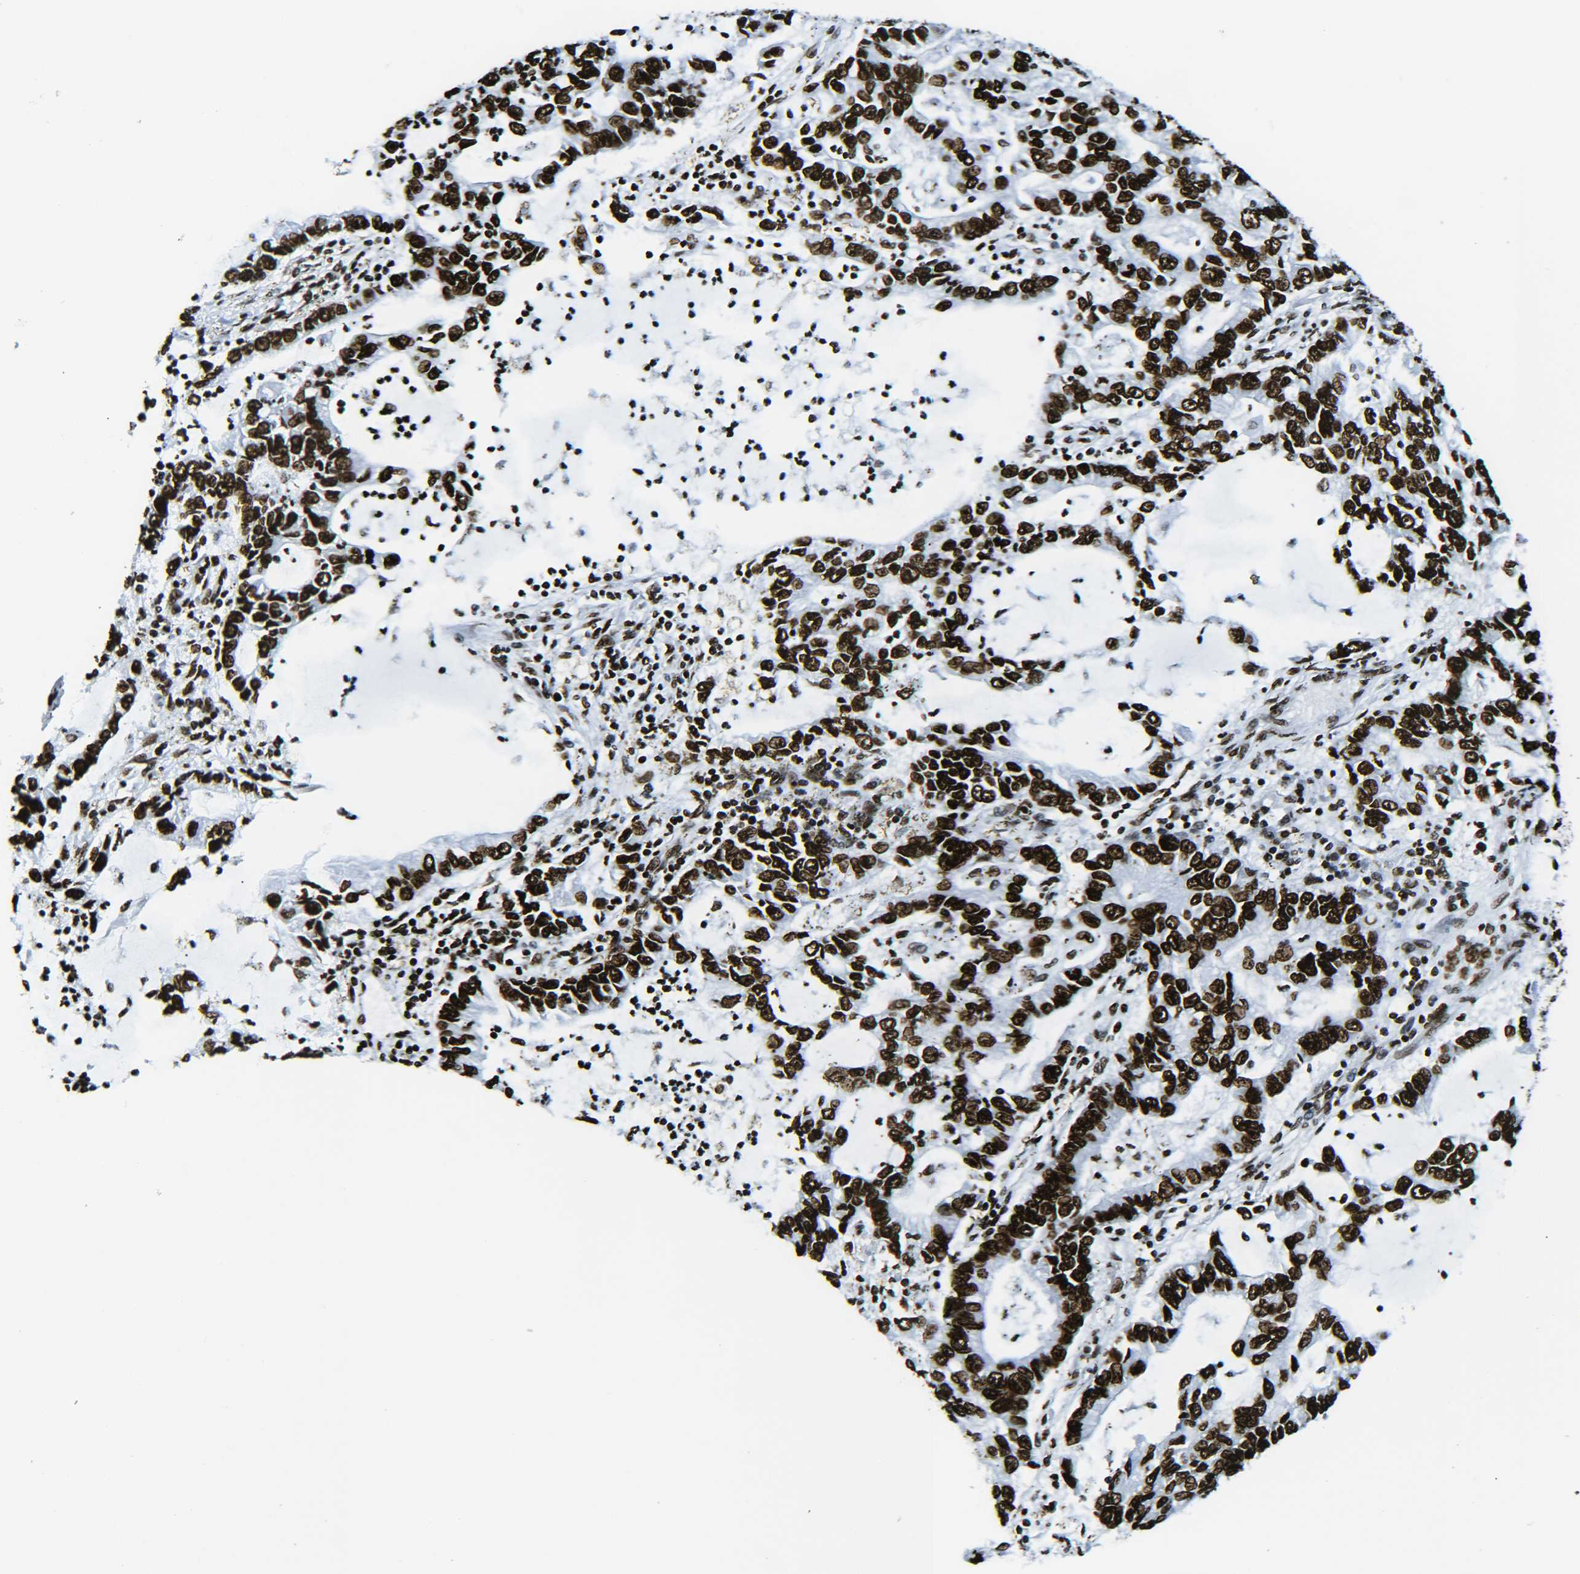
{"staining": {"intensity": "strong", "quantity": ">75%", "location": "nuclear"}, "tissue": "lung cancer", "cell_type": "Tumor cells", "image_type": "cancer", "snomed": [{"axis": "morphology", "description": "Adenocarcinoma, NOS"}, {"axis": "topography", "description": "Lung"}], "caption": "Immunohistochemical staining of human lung cancer displays strong nuclear protein expression in approximately >75% of tumor cells.", "gene": "H2AX", "patient": {"sex": "female", "age": 51}}